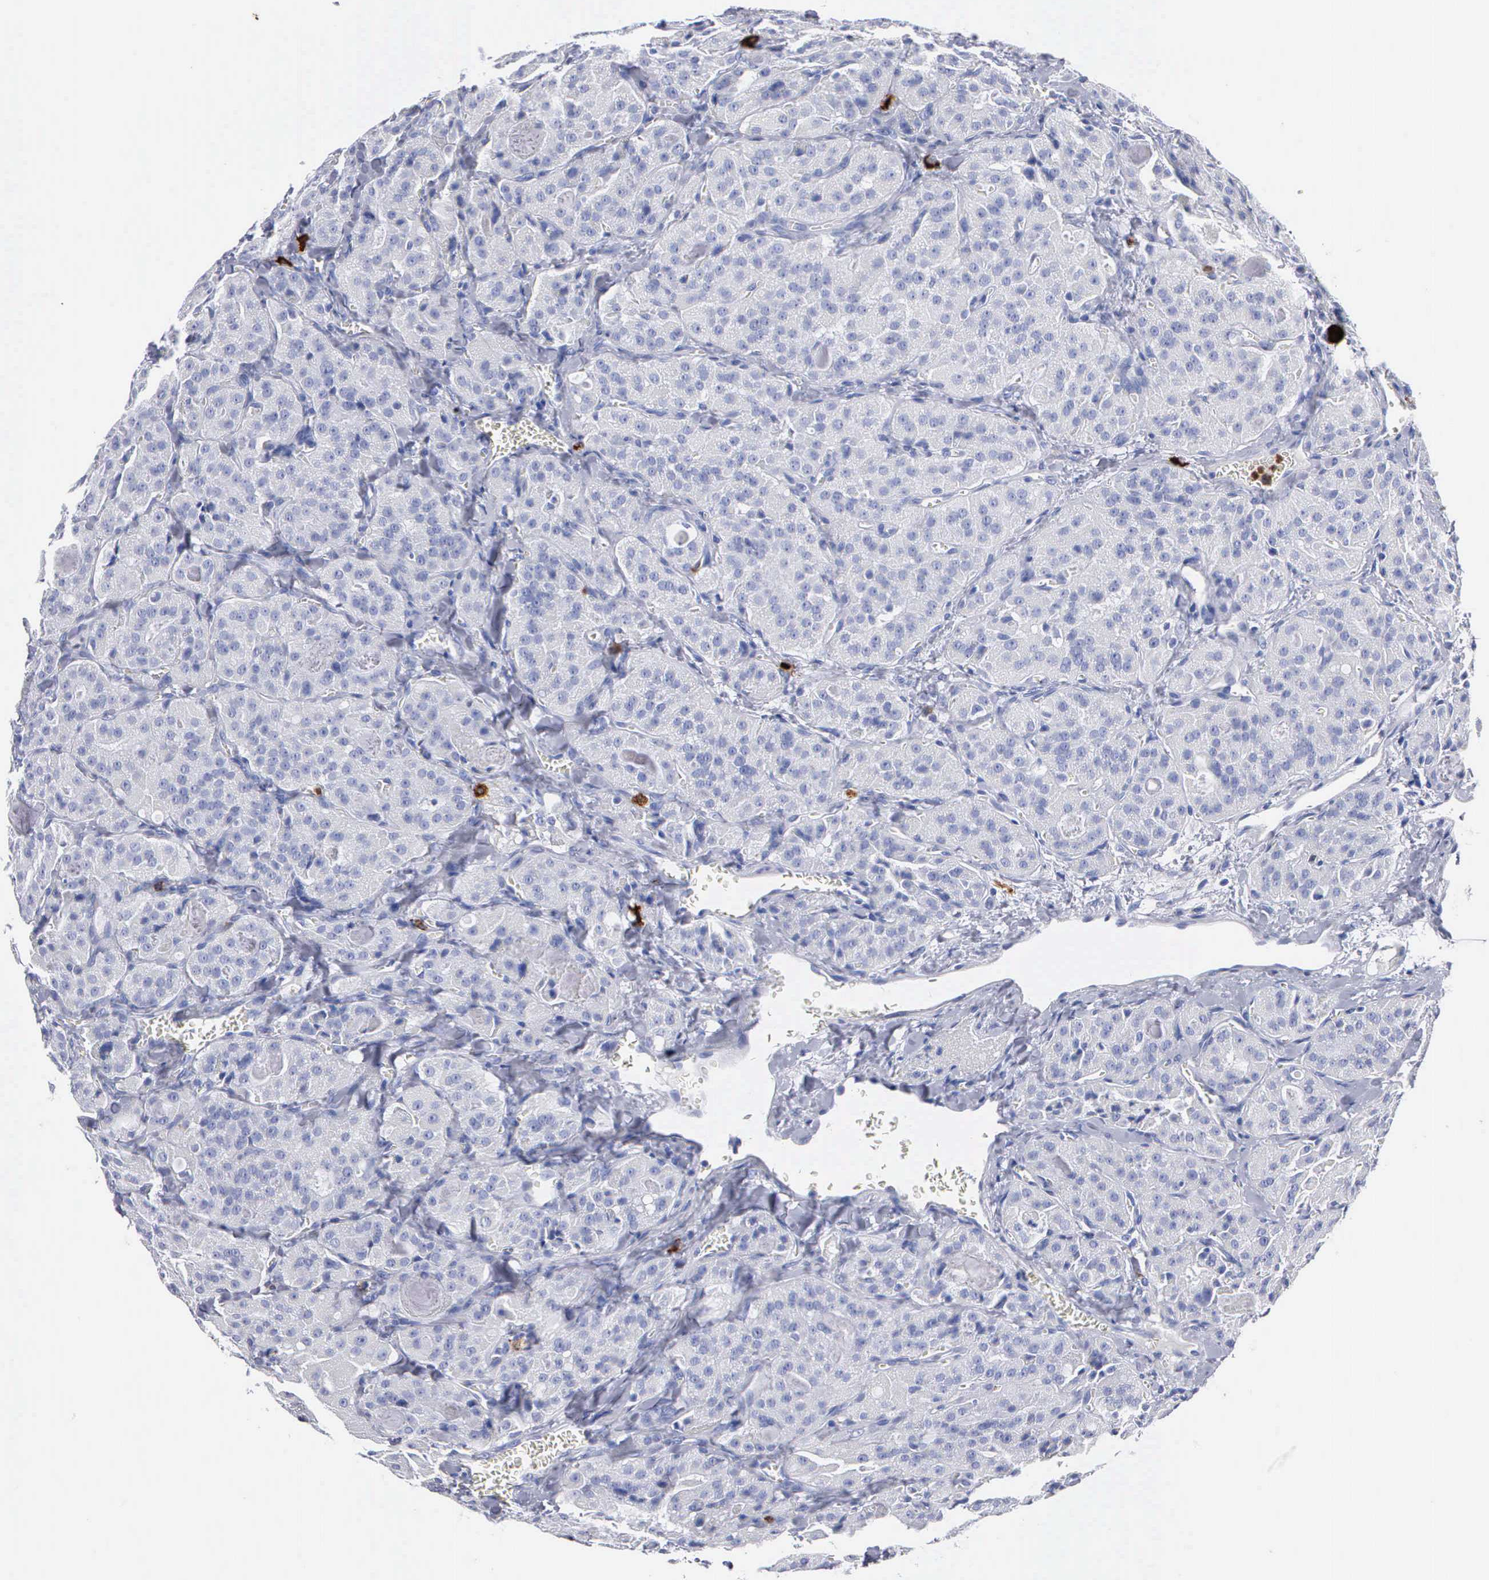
{"staining": {"intensity": "negative", "quantity": "none", "location": "none"}, "tissue": "thyroid cancer", "cell_type": "Tumor cells", "image_type": "cancer", "snomed": [{"axis": "morphology", "description": "Carcinoma, NOS"}, {"axis": "topography", "description": "Thyroid gland"}], "caption": "This is a image of IHC staining of thyroid carcinoma, which shows no positivity in tumor cells.", "gene": "CTSG", "patient": {"sex": "male", "age": 76}}